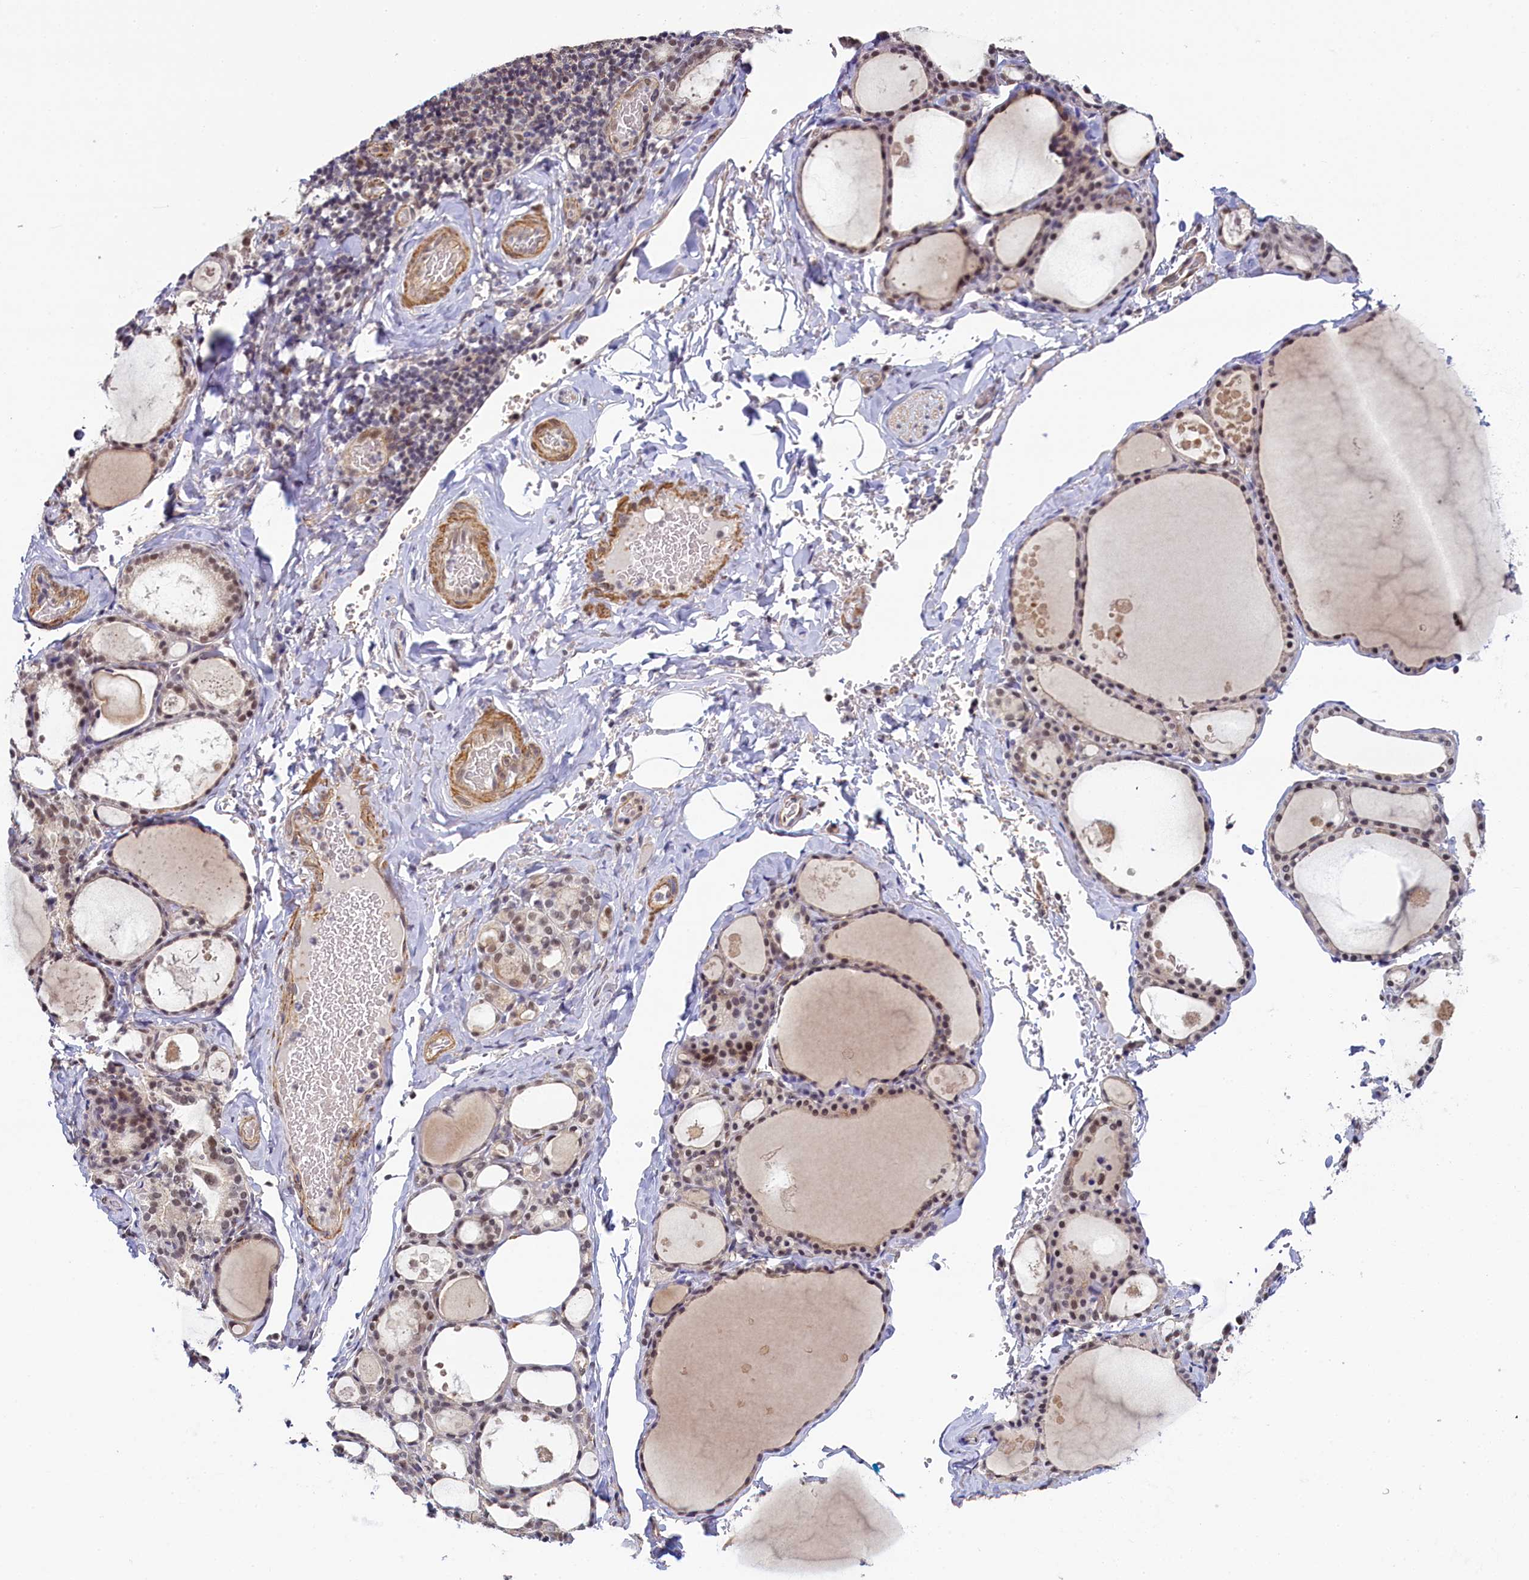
{"staining": {"intensity": "moderate", "quantity": ">75%", "location": "nuclear"}, "tissue": "thyroid gland", "cell_type": "Glandular cells", "image_type": "normal", "snomed": [{"axis": "morphology", "description": "Normal tissue, NOS"}, {"axis": "topography", "description": "Thyroid gland"}], "caption": "IHC image of normal thyroid gland: thyroid gland stained using immunohistochemistry displays medium levels of moderate protein expression localized specifically in the nuclear of glandular cells, appearing as a nuclear brown color.", "gene": "INTS14", "patient": {"sex": "male", "age": 56}}